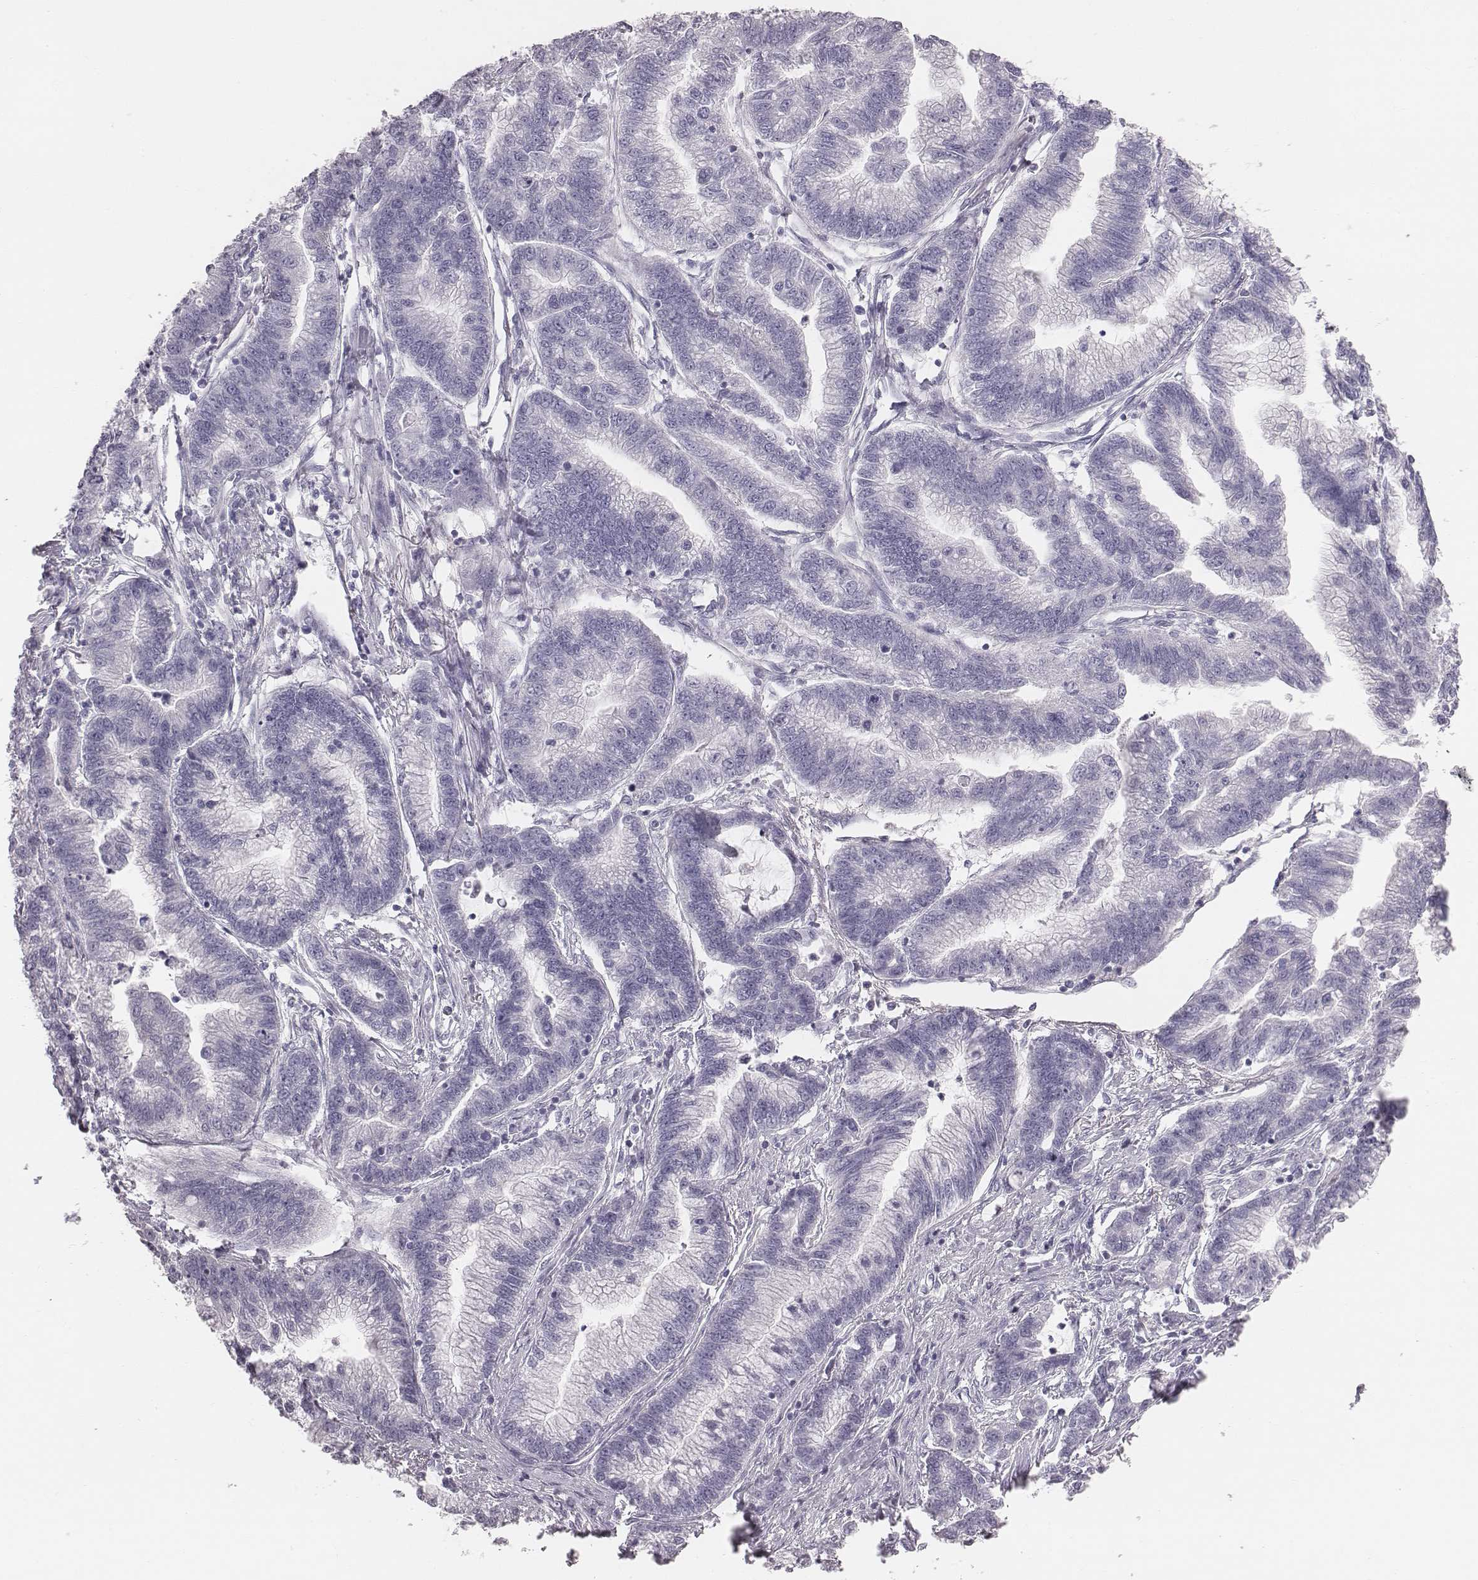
{"staining": {"intensity": "negative", "quantity": "none", "location": "none"}, "tissue": "stomach cancer", "cell_type": "Tumor cells", "image_type": "cancer", "snomed": [{"axis": "morphology", "description": "Adenocarcinoma, NOS"}, {"axis": "topography", "description": "Stomach"}], "caption": "This histopathology image is of stomach cancer (adenocarcinoma) stained with immunohistochemistry to label a protein in brown with the nuclei are counter-stained blue. There is no positivity in tumor cells.", "gene": "C6orf58", "patient": {"sex": "male", "age": 83}}